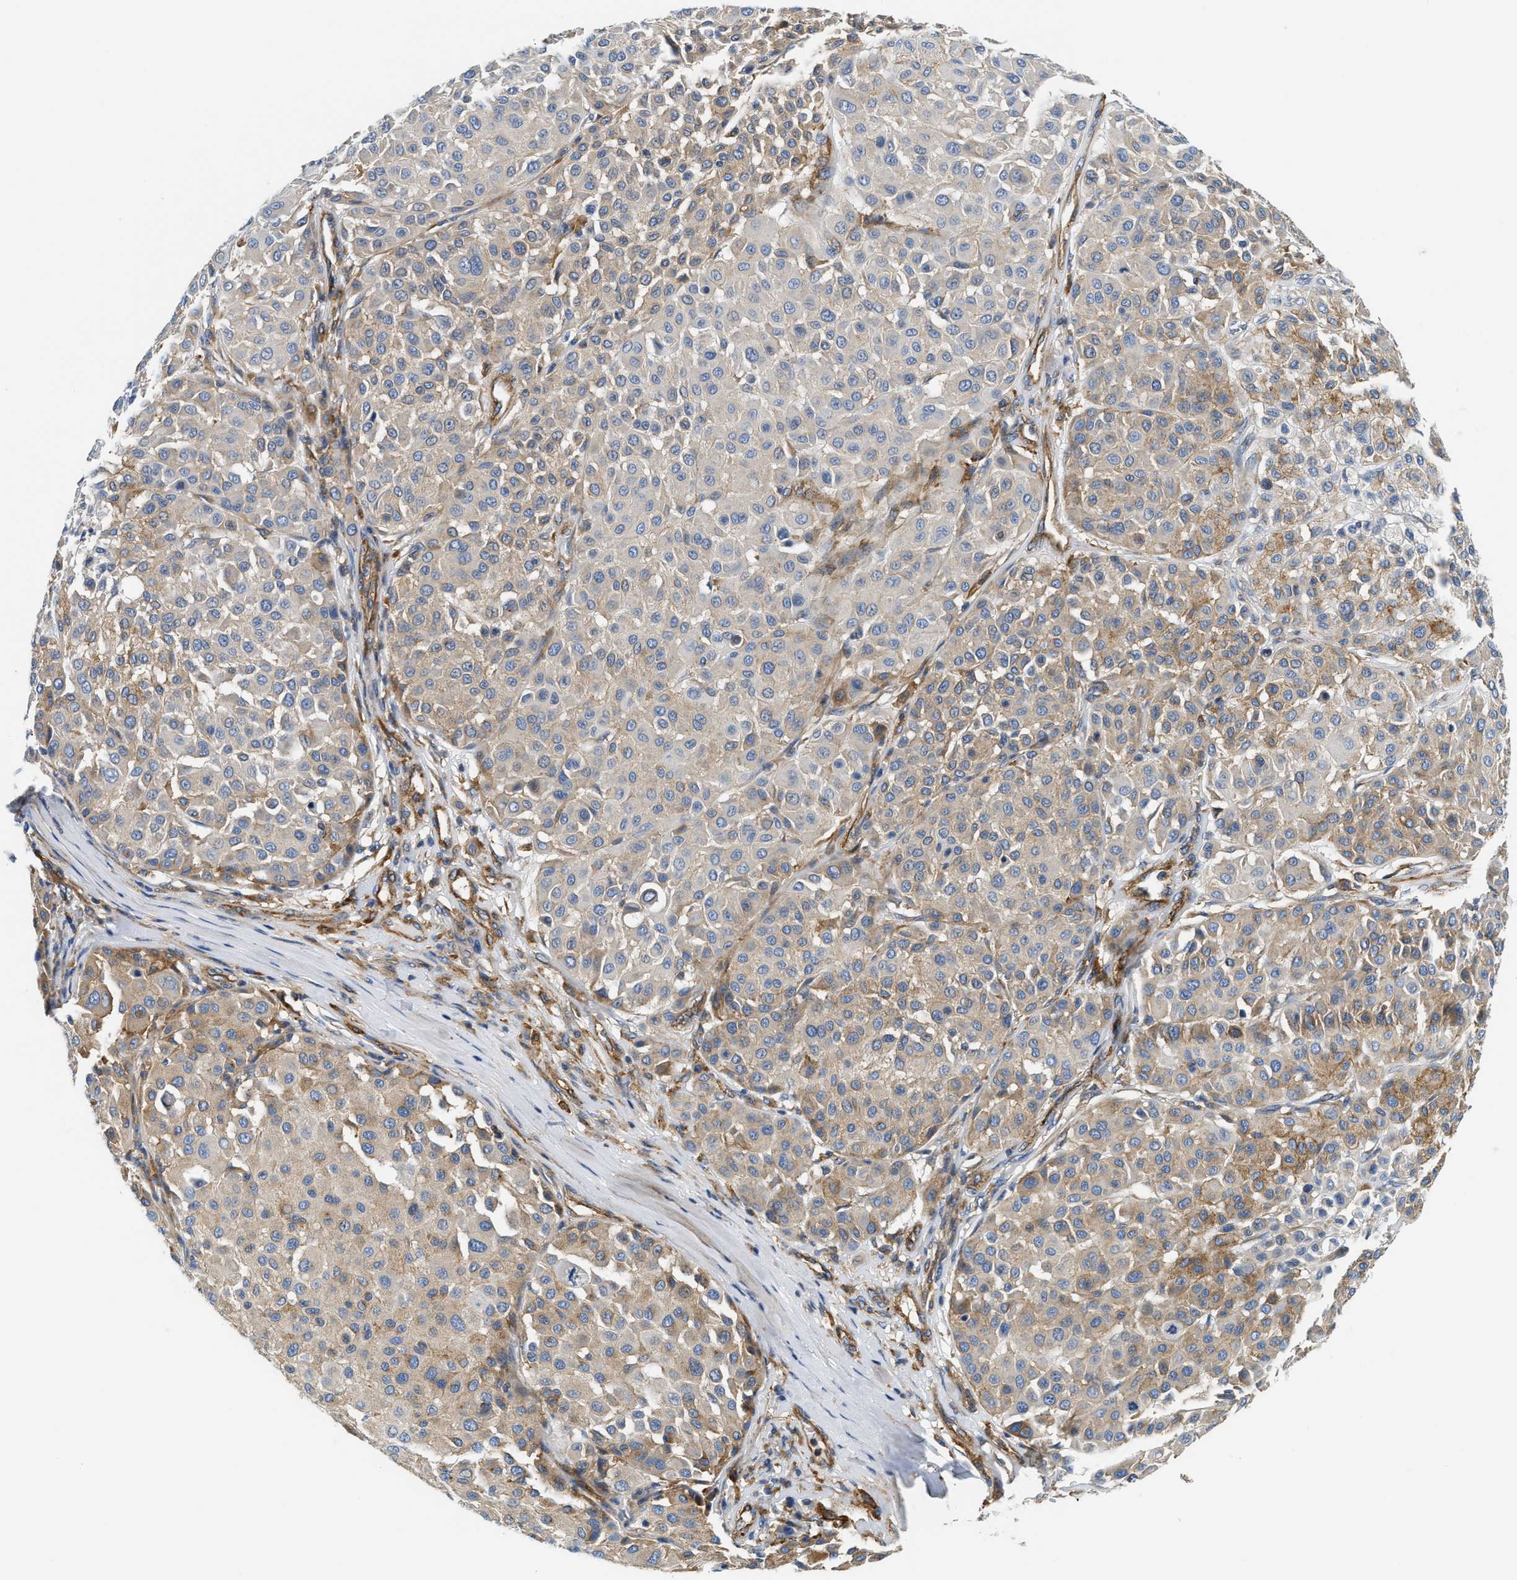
{"staining": {"intensity": "moderate", "quantity": "25%-75%", "location": "cytoplasmic/membranous"}, "tissue": "melanoma", "cell_type": "Tumor cells", "image_type": "cancer", "snomed": [{"axis": "morphology", "description": "Malignant melanoma, Metastatic site"}, {"axis": "topography", "description": "Soft tissue"}], "caption": "The immunohistochemical stain highlights moderate cytoplasmic/membranous expression in tumor cells of malignant melanoma (metastatic site) tissue.", "gene": "NSUN7", "patient": {"sex": "male", "age": 41}}